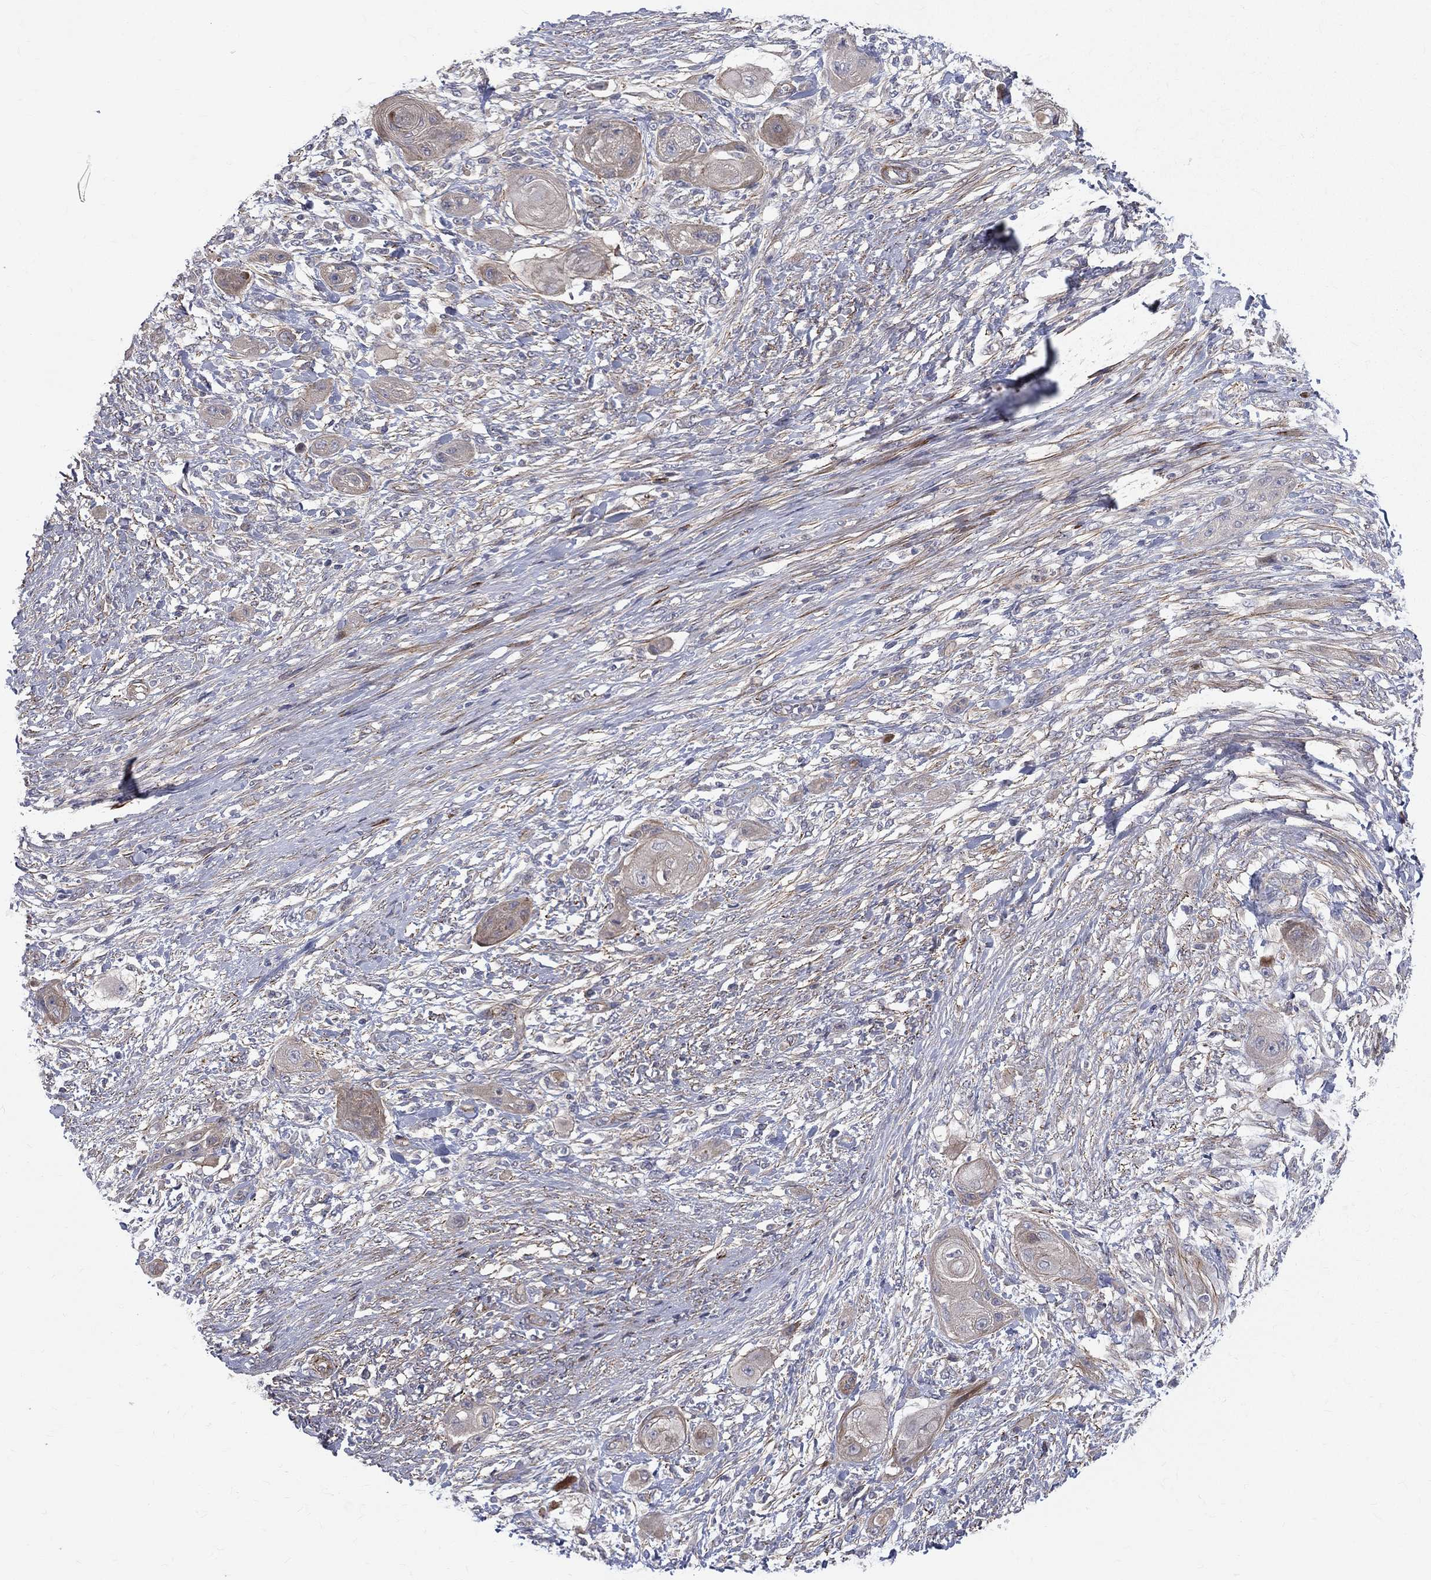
{"staining": {"intensity": "weak", "quantity": "<25%", "location": "cytoplasmic/membranous"}, "tissue": "skin cancer", "cell_type": "Tumor cells", "image_type": "cancer", "snomed": [{"axis": "morphology", "description": "Squamous cell carcinoma, NOS"}, {"axis": "topography", "description": "Skin"}], "caption": "Skin squamous cell carcinoma stained for a protein using immunohistochemistry demonstrates no expression tumor cells.", "gene": "POMZP3", "patient": {"sex": "male", "age": 62}}